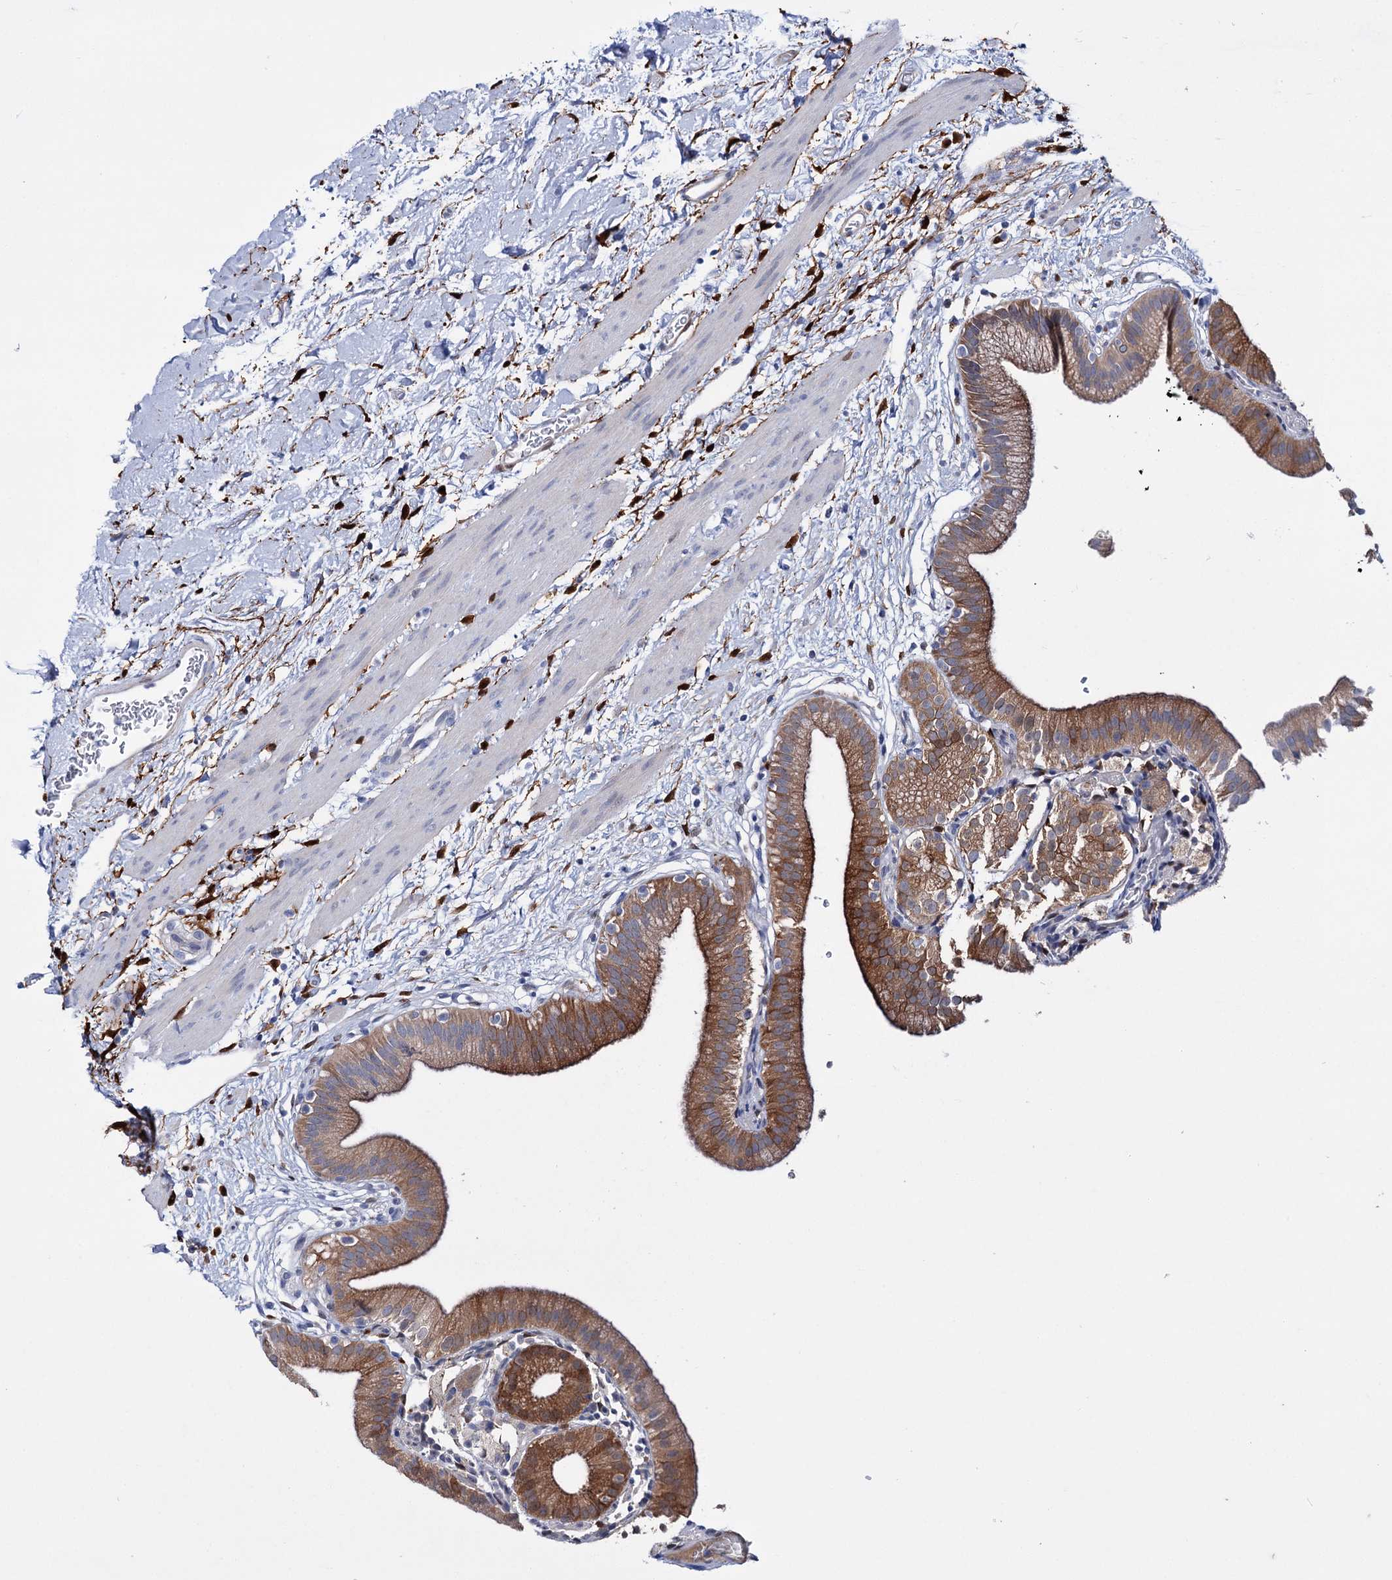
{"staining": {"intensity": "moderate", "quantity": "25%-75%", "location": "cytoplasmic/membranous"}, "tissue": "gallbladder", "cell_type": "Glandular cells", "image_type": "normal", "snomed": [{"axis": "morphology", "description": "Normal tissue, NOS"}, {"axis": "topography", "description": "Gallbladder"}], "caption": "Immunohistochemical staining of unremarkable human gallbladder reveals moderate cytoplasmic/membranous protein expression in approximately 25%-75% of glandular cells.", "gene": "LYZL4", "patient": {"sex": "male", "age": 55}}